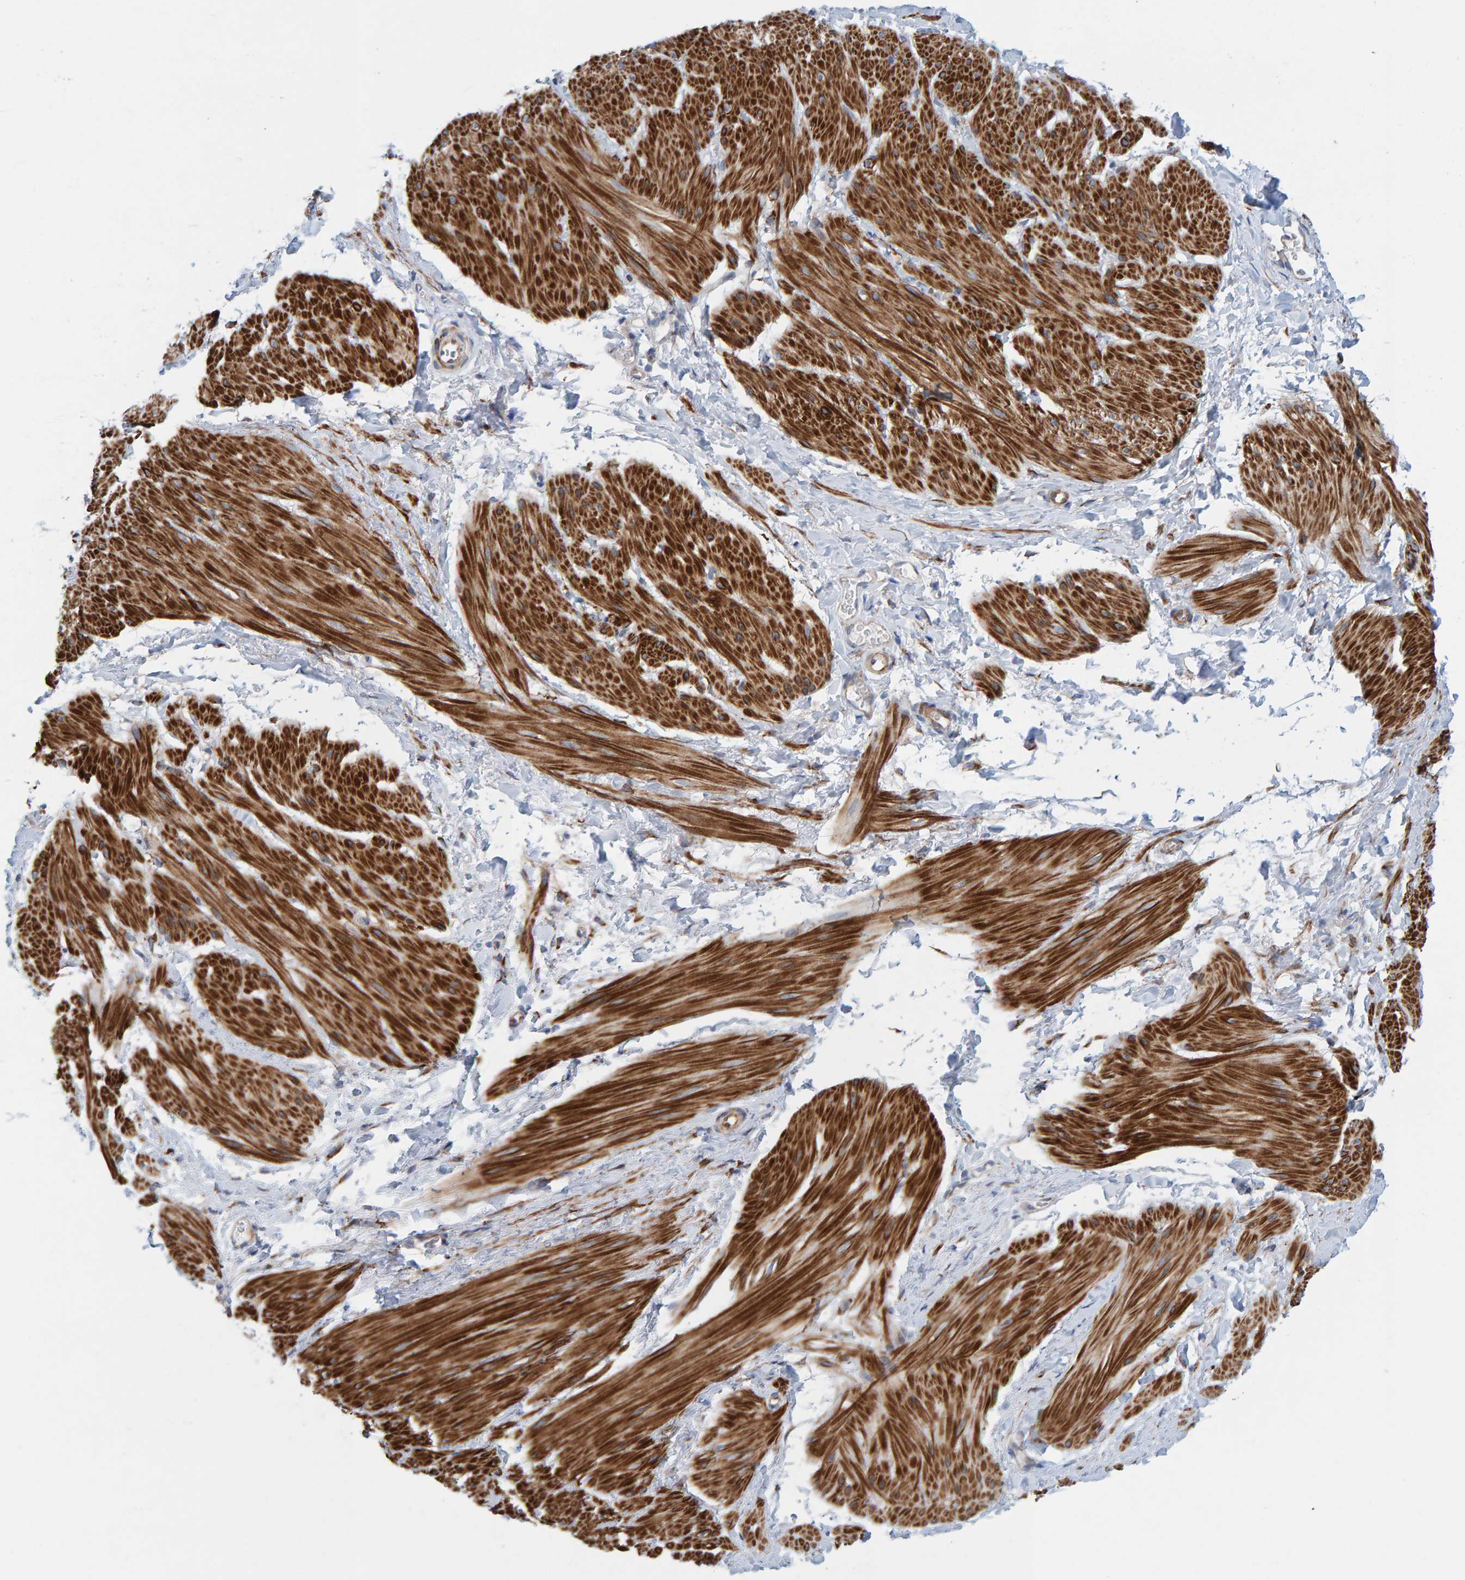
{"staining": {"intensity": "strong", "quantity": ">75%", "location": "cytoplasmic/membranous"}, "tissue": "smooth muscle", "cell_type": "Smooth muscle cells", "image_type": "normal", "snomed": [{"axis": "morphology", "description": "Normal tissue, NOS"}, {"axis": "topography", "description": "Smooth muscle"}], "caption": "High-power microscopy captured an immunohistochemistry micrograph of unremarkable smooth muscle, revealing strong cytoplasmic/membranous positivity in approximately >75% of smooth muscle cells.", "gene": "MMP16", "patient": {"sex": "male", "age": 16}}